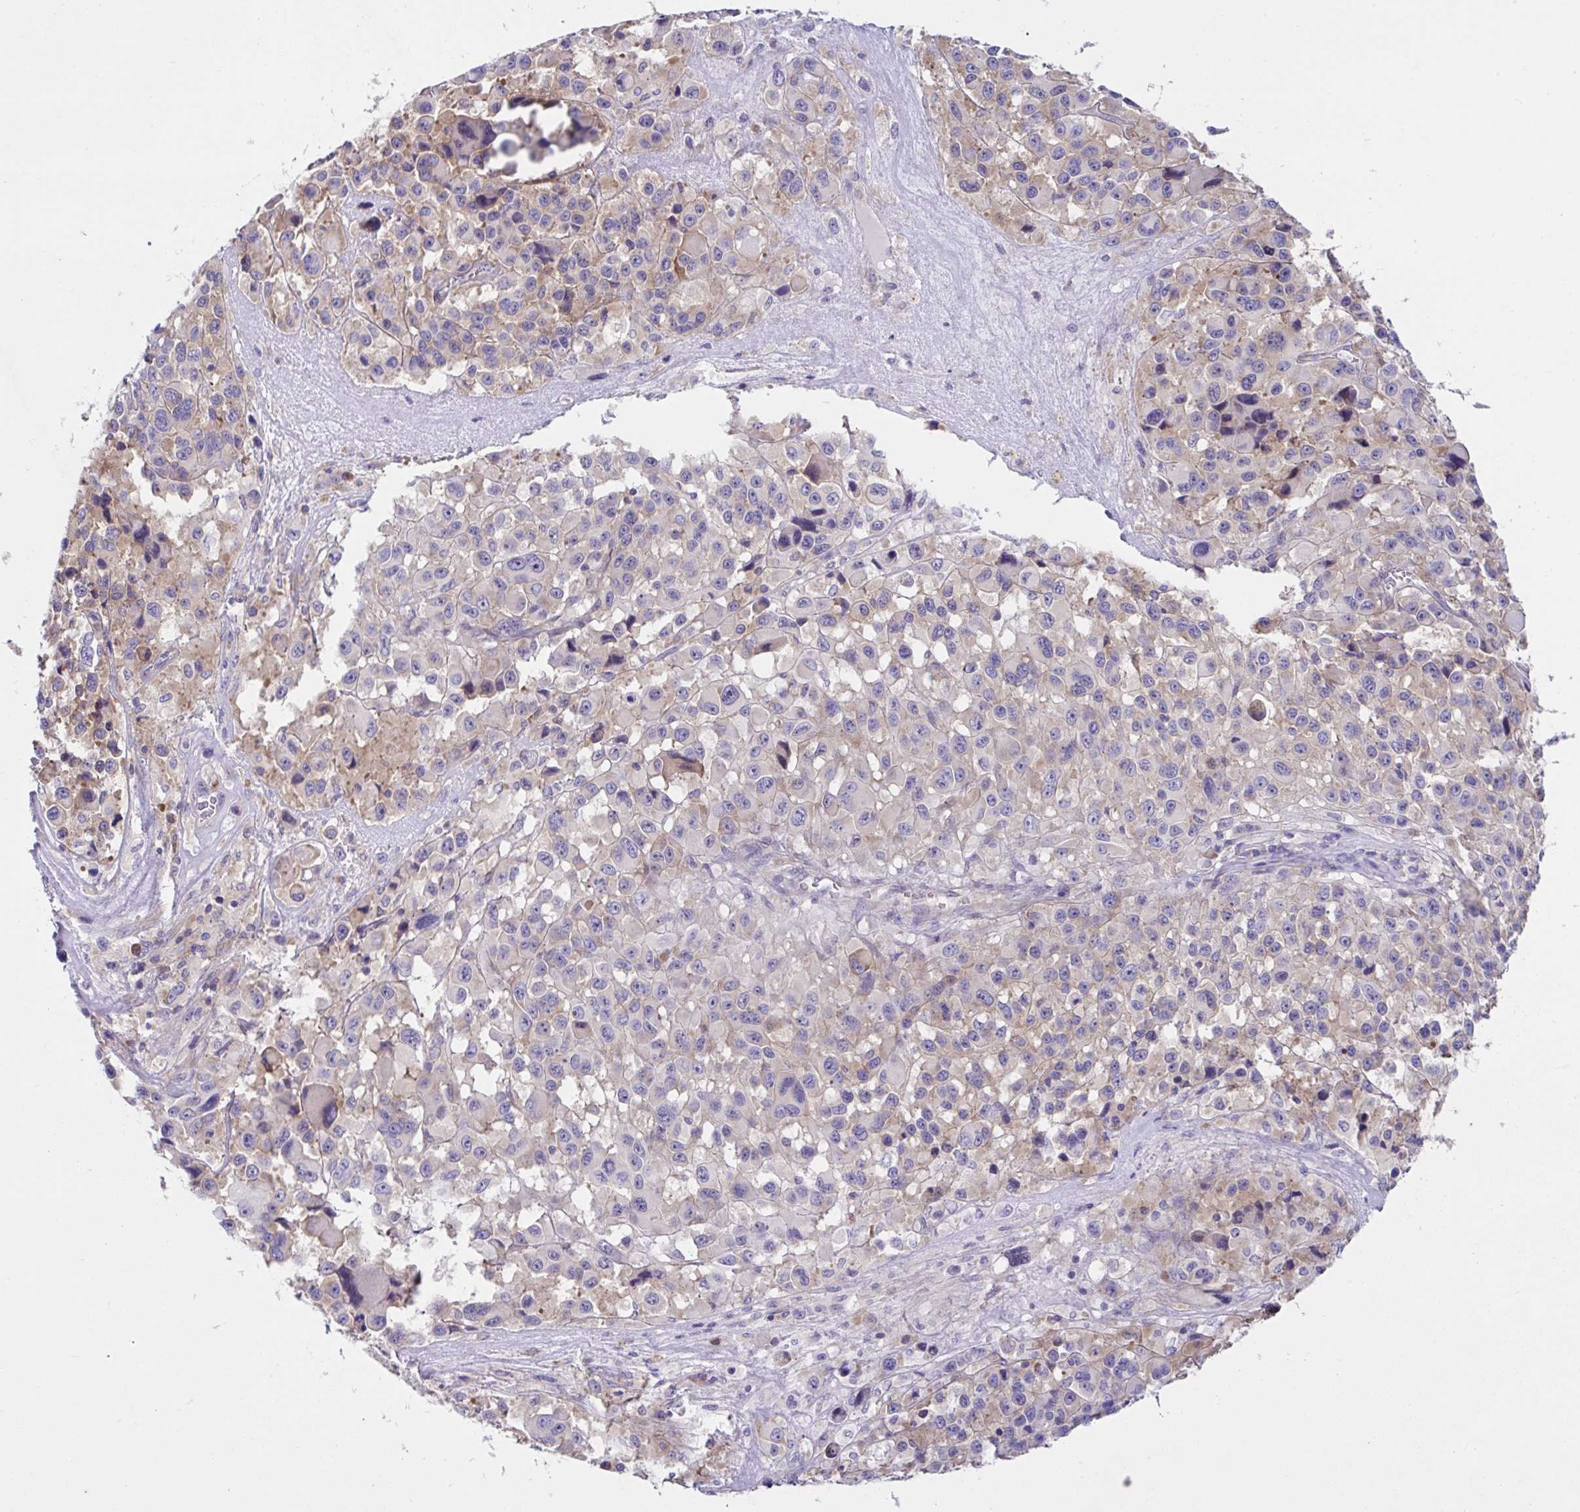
{"staining": {"intensity": "weak", "quantity": "25%-75%", "location": "cytoplasmic/membranous"}, "tissue": "melanoma", "cell_type": "Tumor cells", "image_type": "cancer", "snomed": [{"axis": "morphology", "description": "Malignant melanoma, Metastatic site"}, {"axis": "topography", "description": "Lymph node"}], "caption": "Approximately 25%-75% of tumor cells in malignant melanoma (metastatic site) exhibit weak cytoplasmic/membranous protein staining as visualized by brown immunohistochemical staining.", "gene": "FAU", "patient": {"sex": "female", "age": 65}}